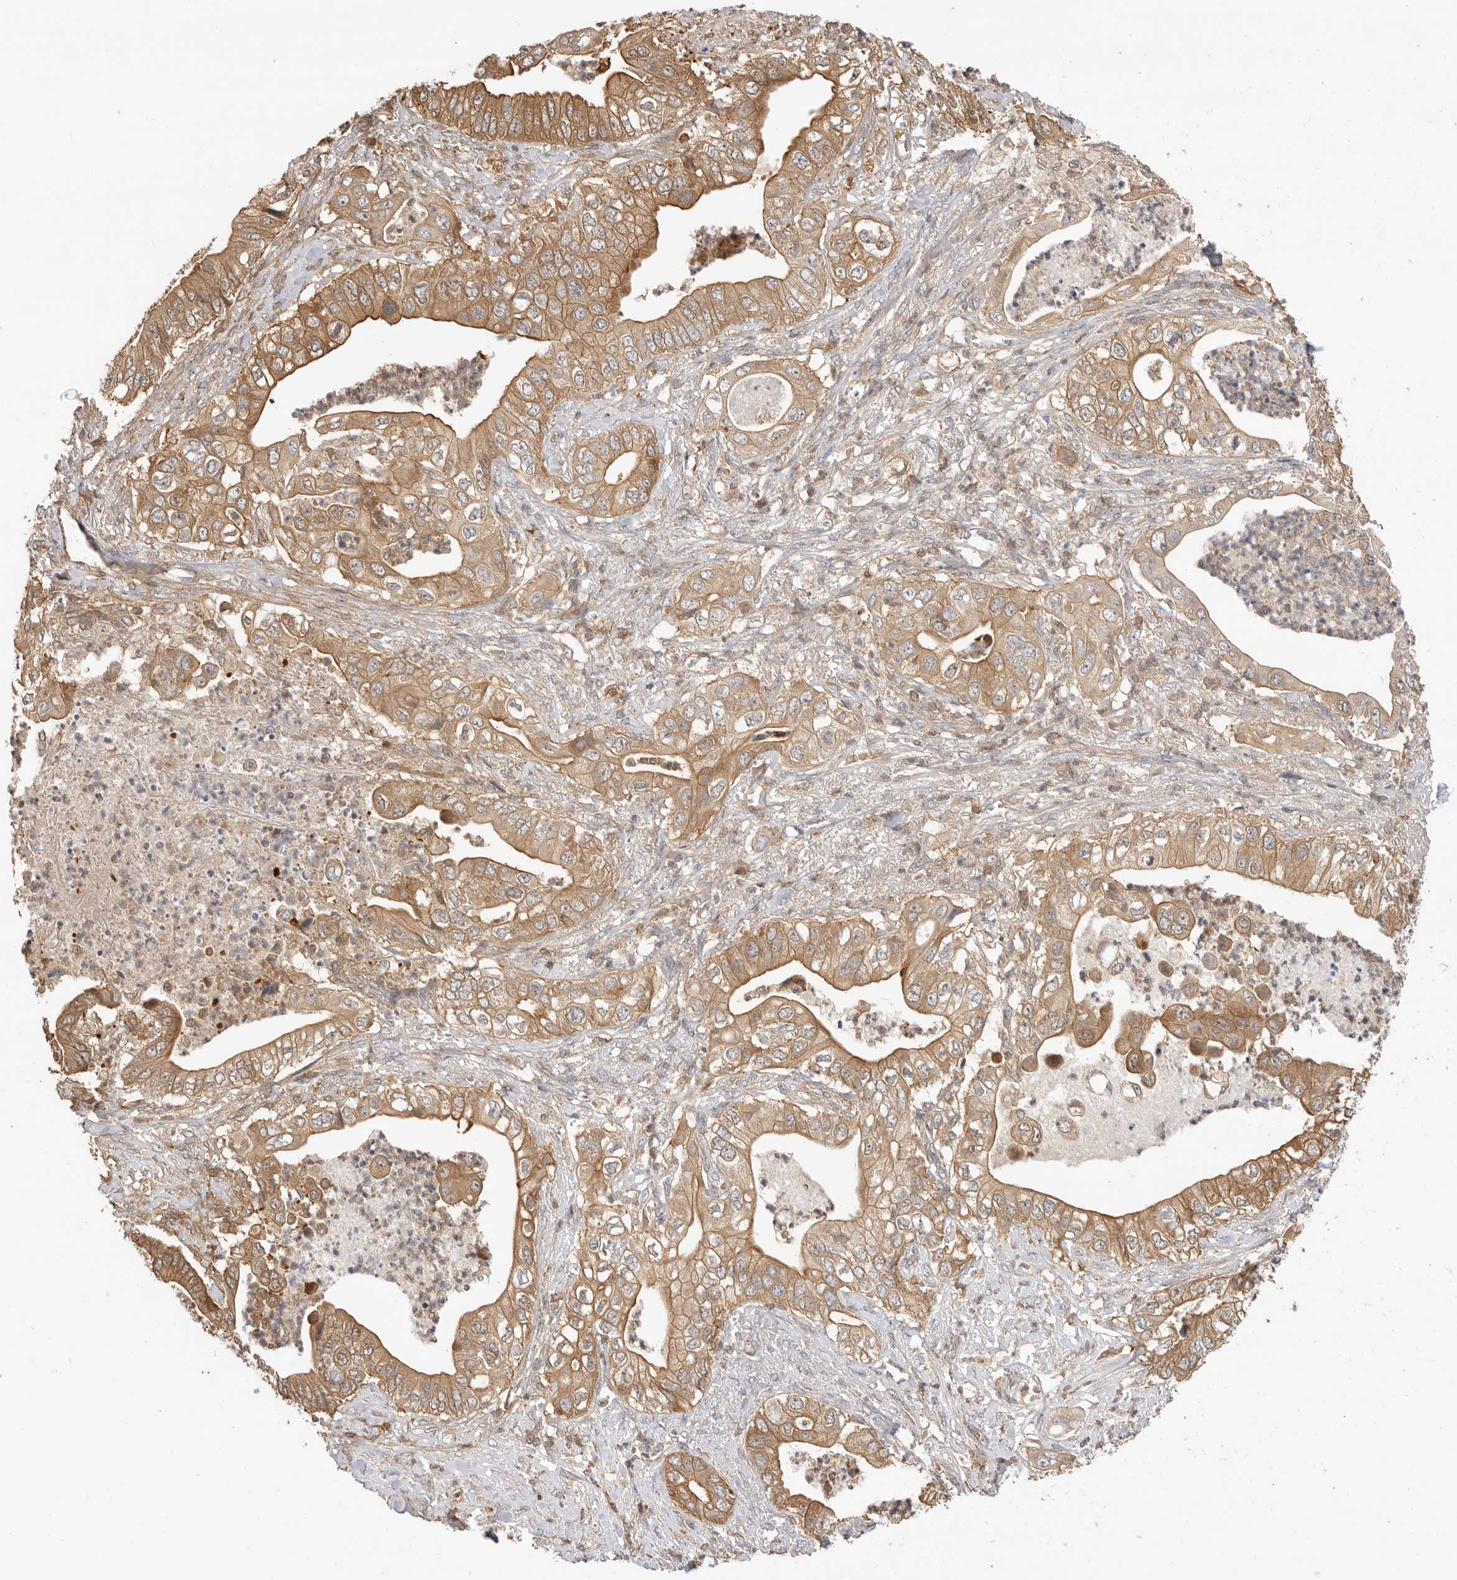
{"staining": {"intensity": "moderate", "quantity": ">75%", "location": "cytoplasmic/membranous"}, "tissue": "pancreatic cancer", "cell_type": "Tumor cells", "image_type": "cancer", "snomed": [{"axis": "morphology", "description": "Adenocarcinoma, NOS"}, {"axis": "topography", "description": "Pancreas"}], "caption": "Approximately >75% of tumor cells in pancreatic cancer (adenocarcinoma) demonstrate moderate cytoplasmic/membranous protein expression as visualized by brown immunohistochemical staining.", "gene": "CLDN12", "patient": {"sex": "female", "age": 78}}